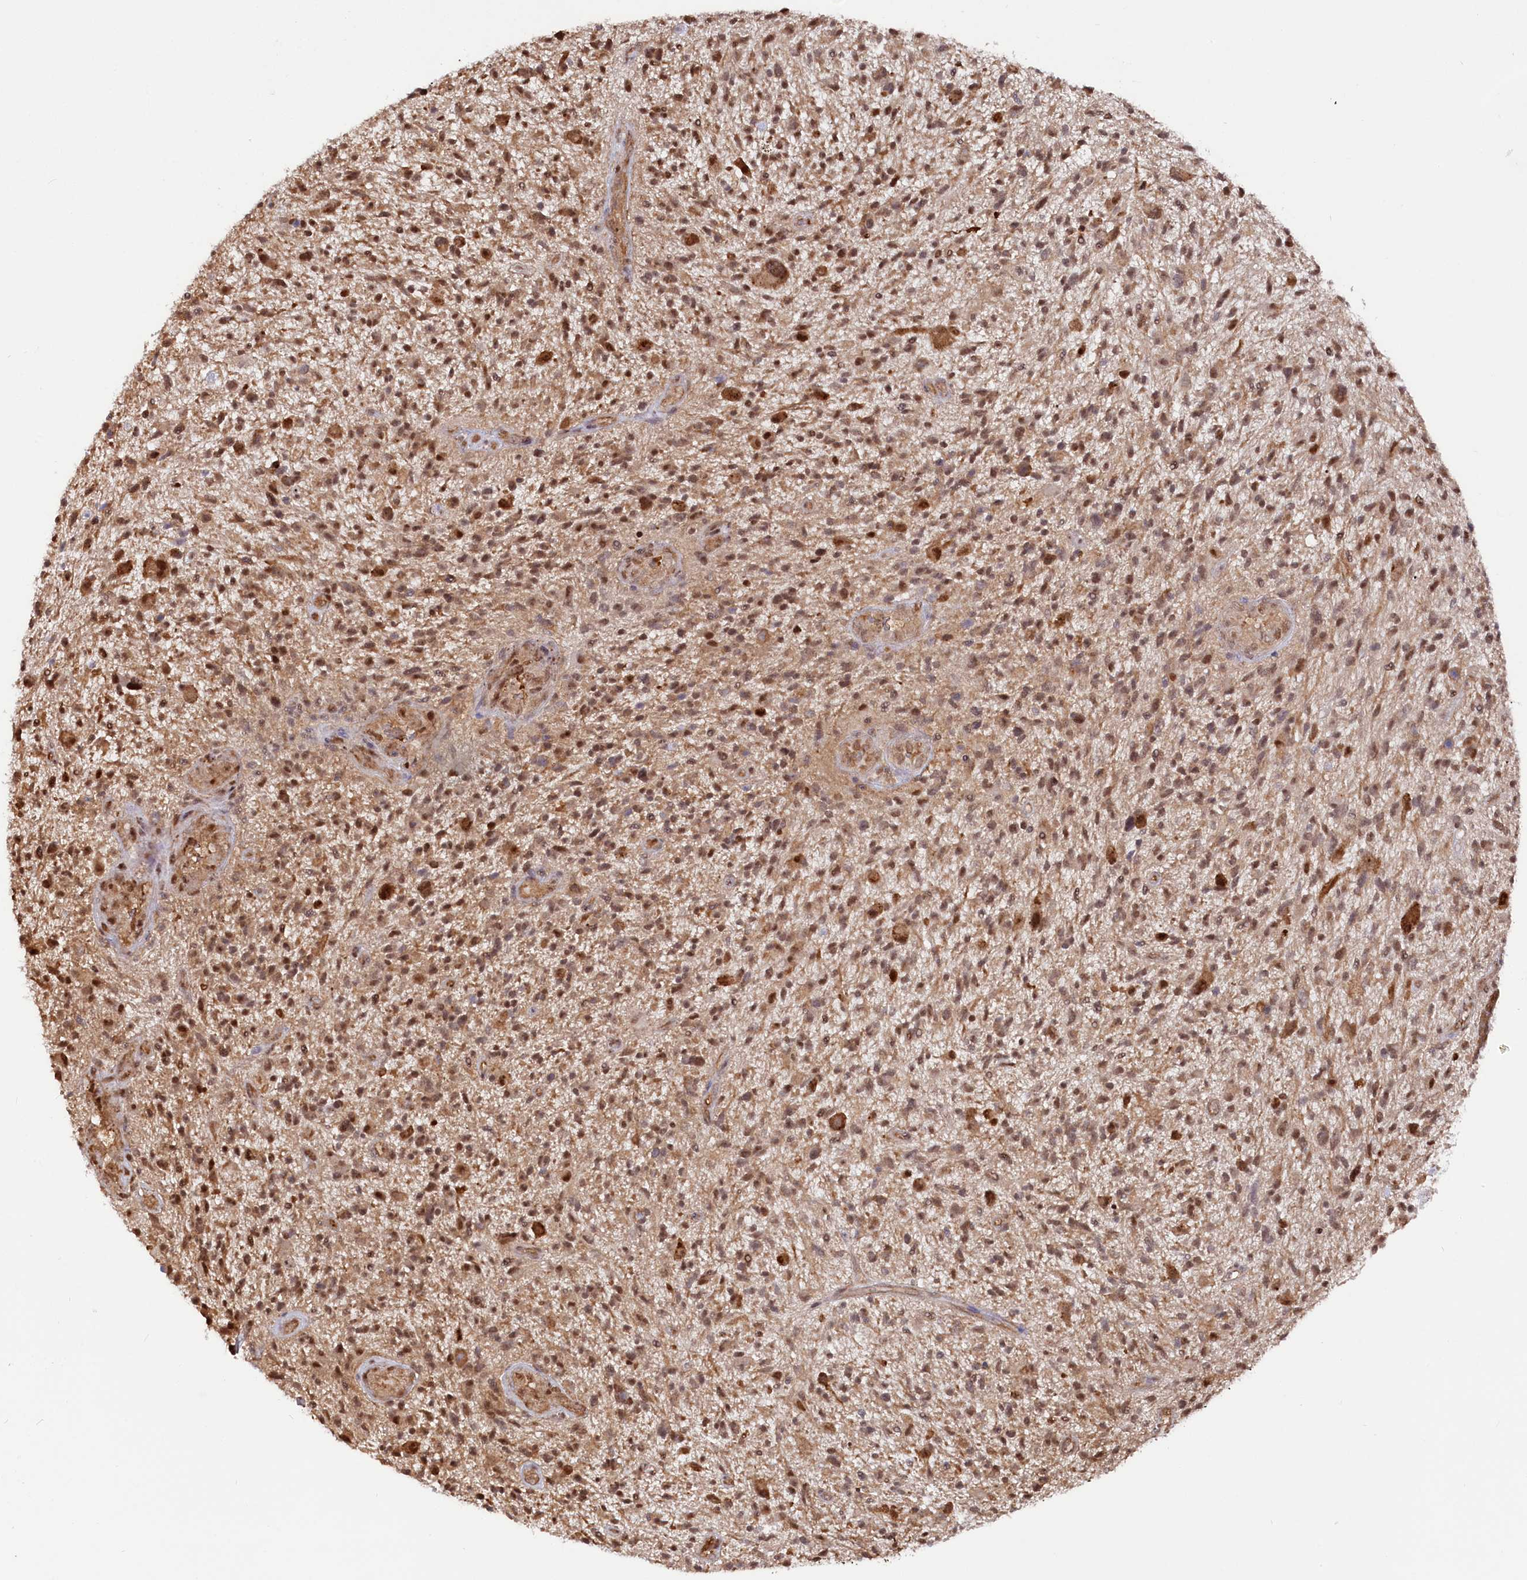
{"staining": {"intensity": "moderate", "quantity": ">75%", "location": "cytoplasmic/membranous,nuclear"}, "tissue": "glioma", "cell_type": "Tumor cells", "image_type": "cancer", "snomed": [{"axis": "morphology", "description": "Glioma, malignant, High grade"}, {"axis": "topography", "description": "Brain"}], "caption": "This is a micrograph of IHC staining of glioma, which shows moderate positivity in the cytoplasmic/membranous and nuclear of tumor cells.", "gene": "PSMA1", "patient": {"sex": "male", "age": 47}}